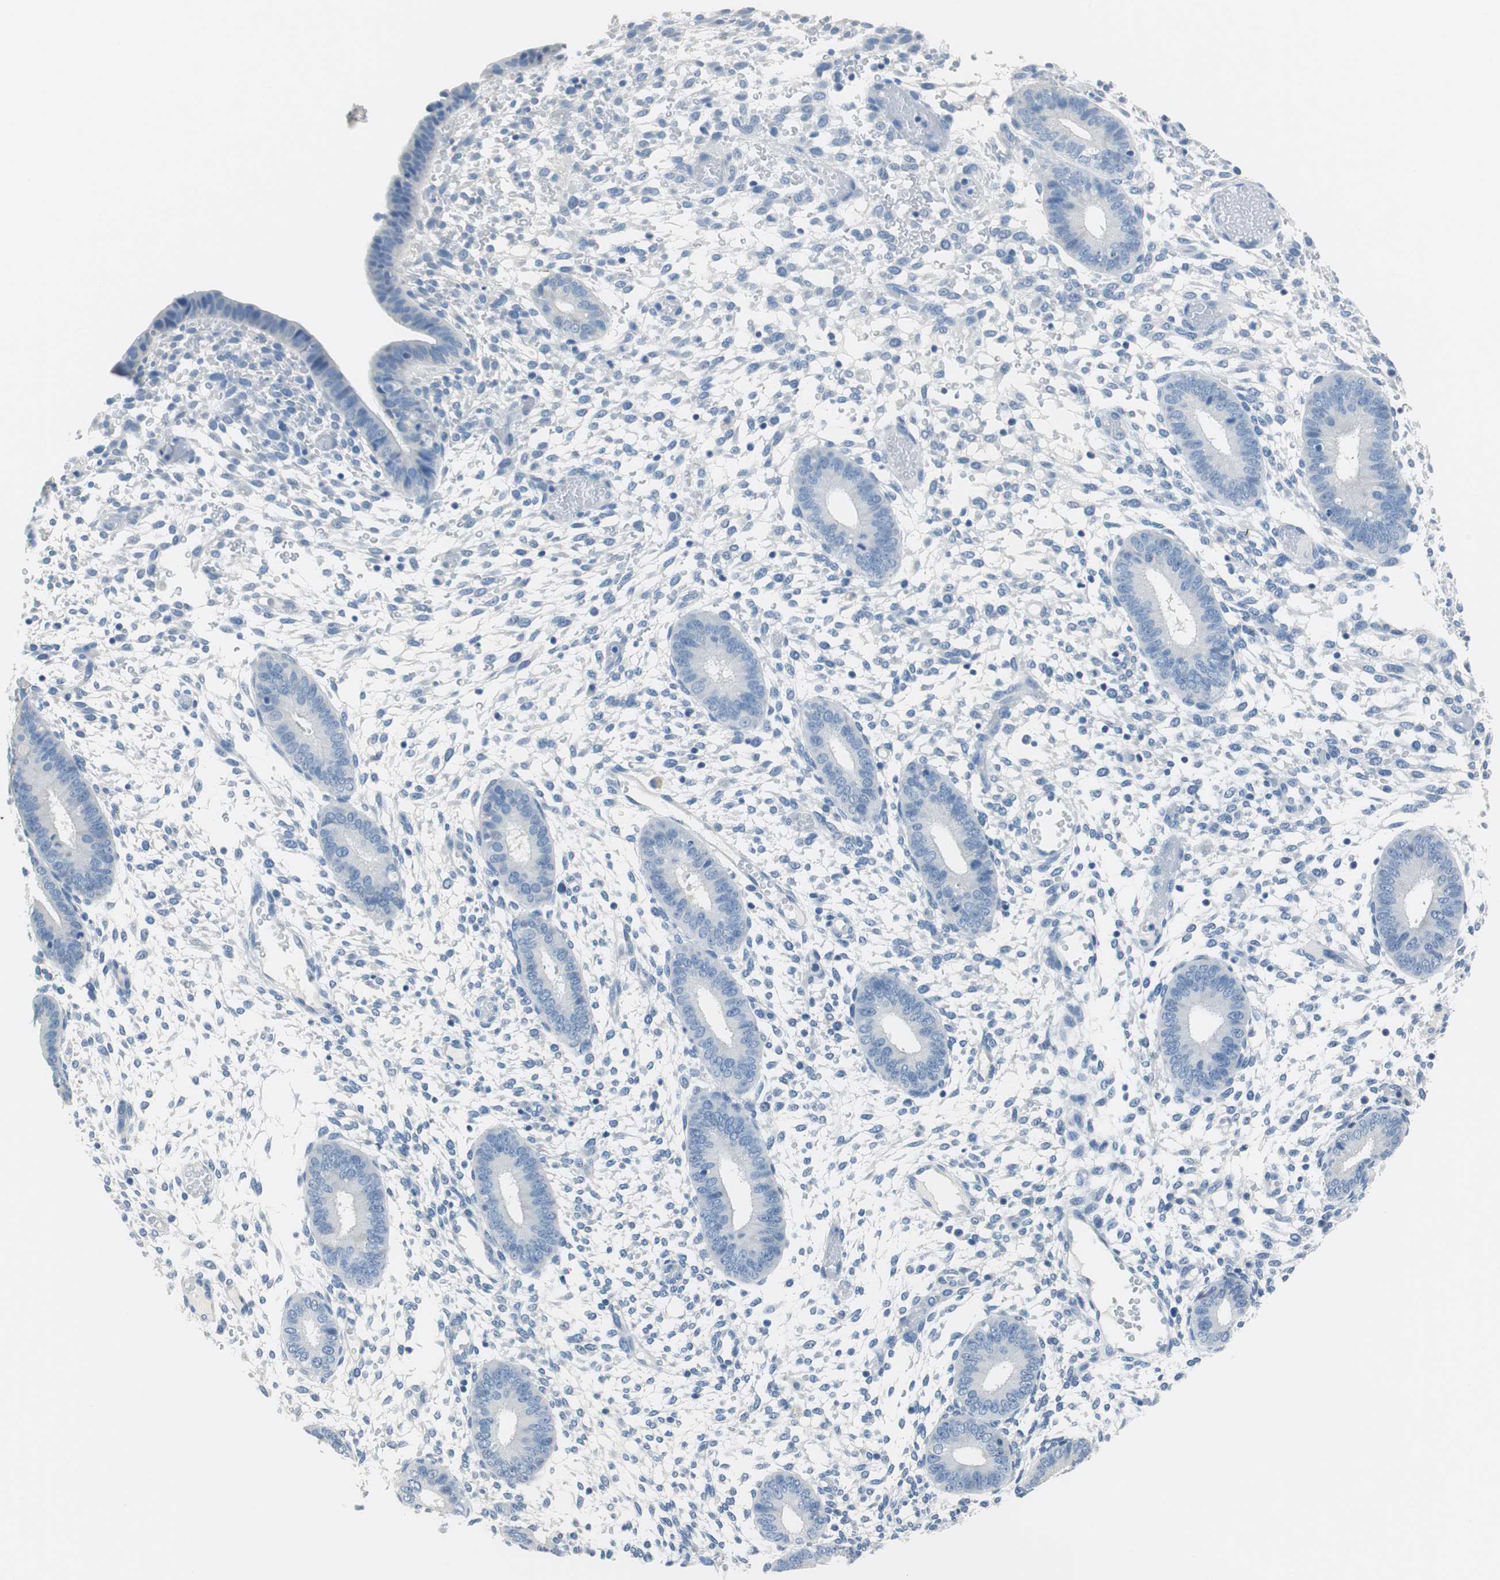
{"staining": {"intensity": "negative", "quantity": "none", "location": "none"}, "tissue": "endometrium", "cell_type": "Cells in endometrial stroma", "image_type": "normal", "snomed": [{"axis": "morphology", "description": "Normal tissue, NOS"}, {"axis": "topography", "description": "Endometrium"}], "caption": "Protein analysis of unremarkable endometrium displays no significant staining in cells in endometrial stroma. (DAB immunohistochemistry (IHC) with hematoxylin counter stain).", "gene": "MUC7", "patient": {"sex": "female", "age": 42}}